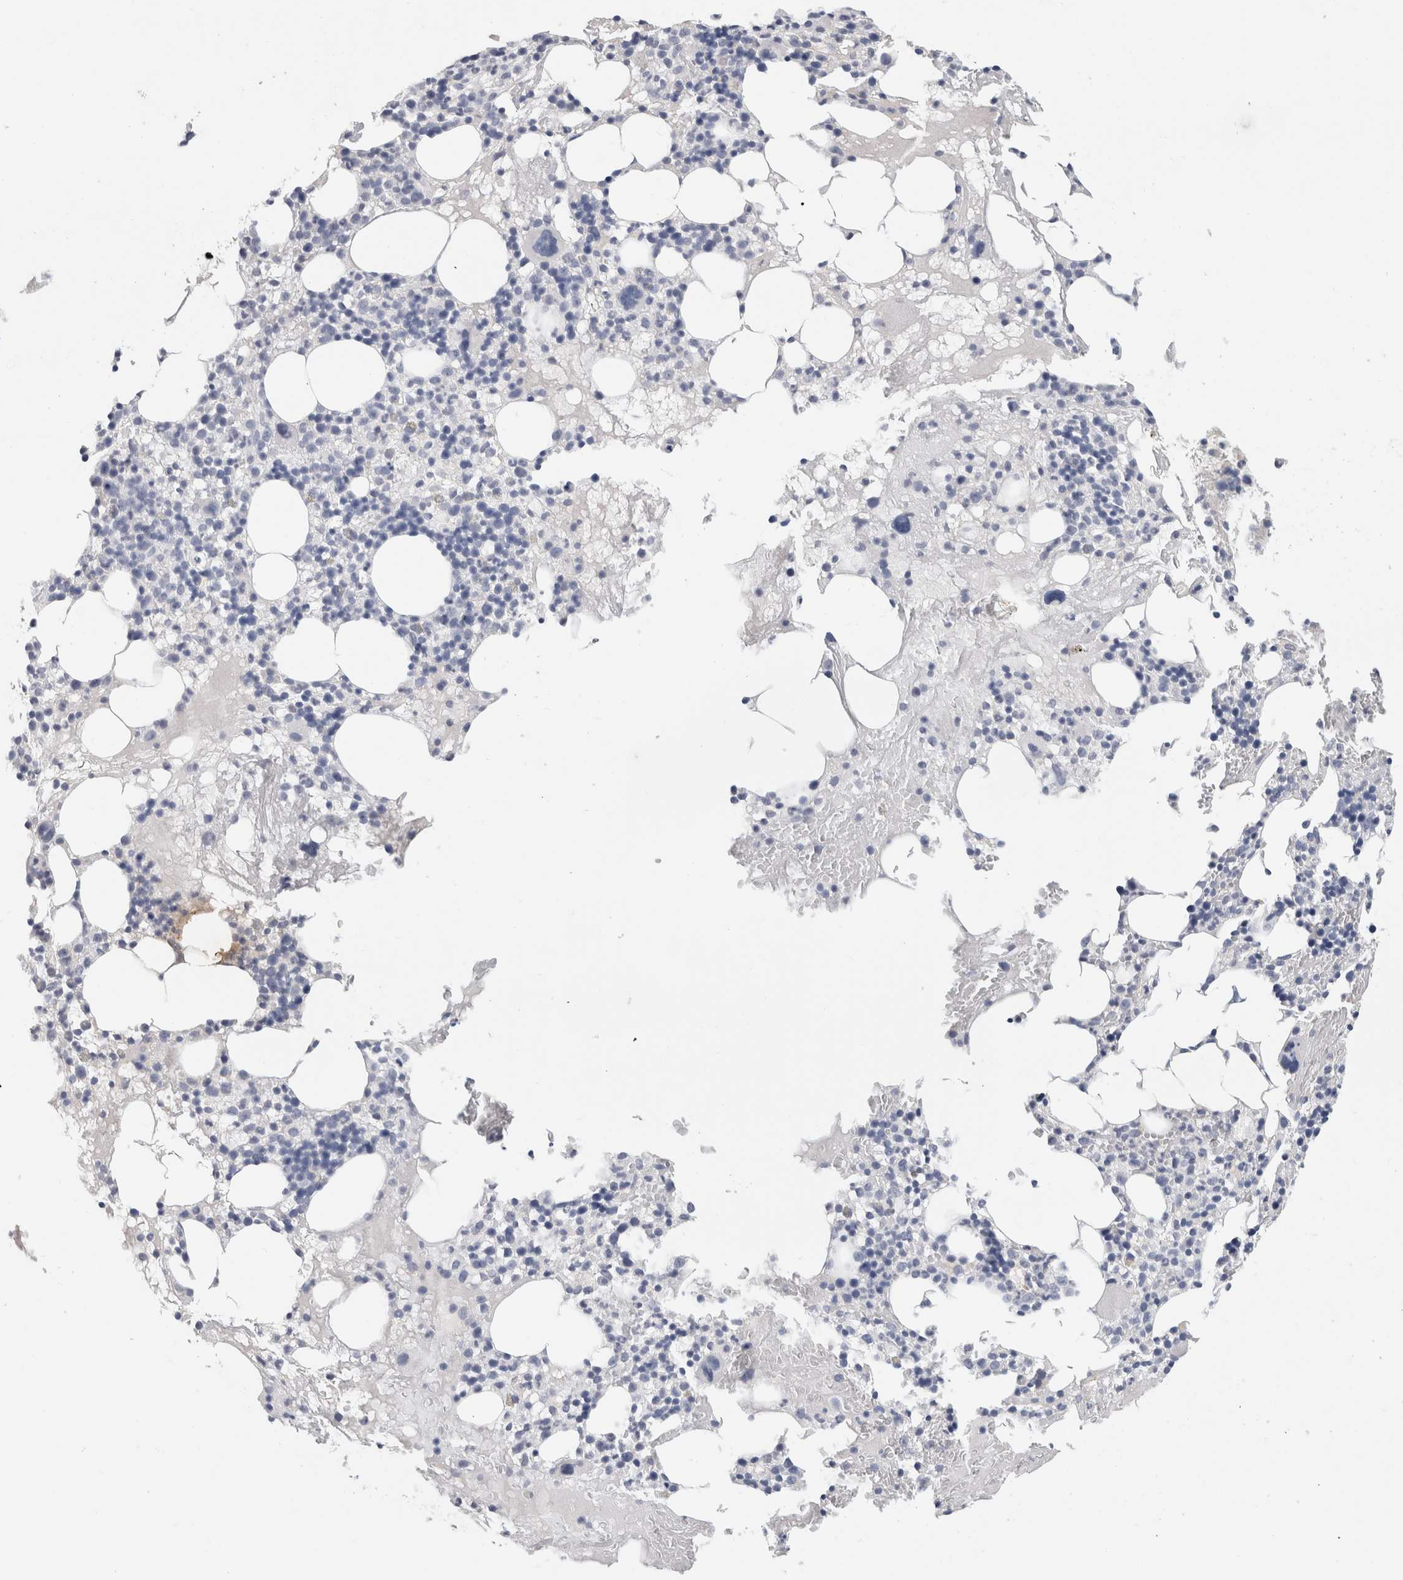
{"staining": {"intensity": "negative", "quantity": "none", "location": "none"}, "tissue": "bone marrow", "cell_type": "Hematopoietic cells", "image_type": "normal", "snomed": [{"axis": "morphology", "description": "Normal tissue, NOS"}, {"axis": "morphology", "description": "Inflammation, NOS"}, {"axis": "topography", "description": "Bone marrow"}], "caption": "Bone marrow stained for a protein using immunohistochemistry (IHC) reveals no expression hematopoietic cells.", "gene": "BCAN", "patient": {"sex": "female", "age": 77}}